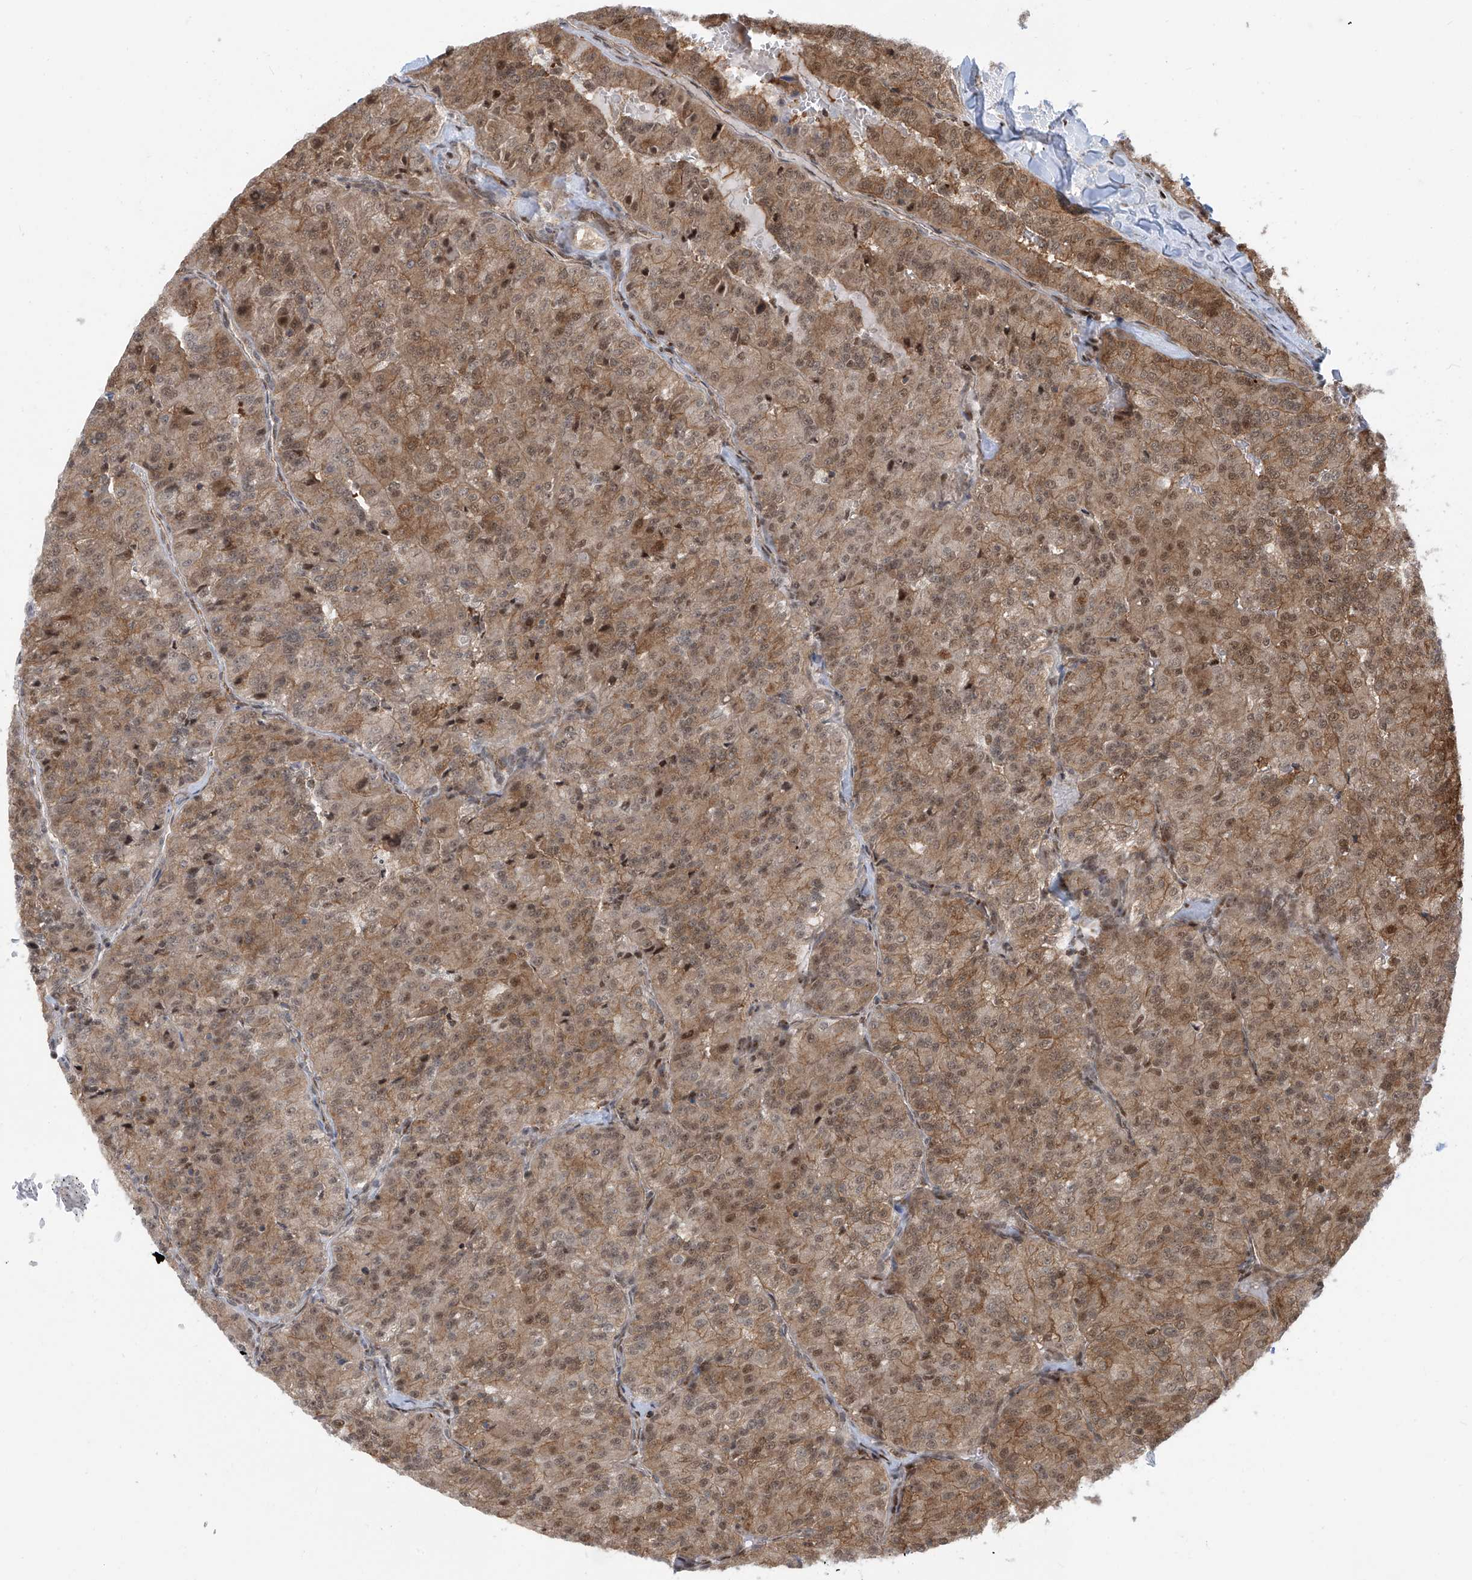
{"staining": {"intensity": "moderate", "quantity": ">75%", "location": "cytoplasmic/membranous,nuclear"}, "tissue": "renal cancer", "cell_type": "Tumor cells", "image_type": "cancer", "snomed": [{"axis": "morphology", "description": "Adenocarcinoma, NOS"}, {"axis": "topography", "description": "Kidney"}], "caption": "Human renal adenocarcinoma stained for a protein (brown) demonstrates moderate cytoplasmic/membranous and nuclear positive staining in approximately >75% of tumor cells.", "gene": "LAGE3", "patient": {"sex": "female", "age": 63}}